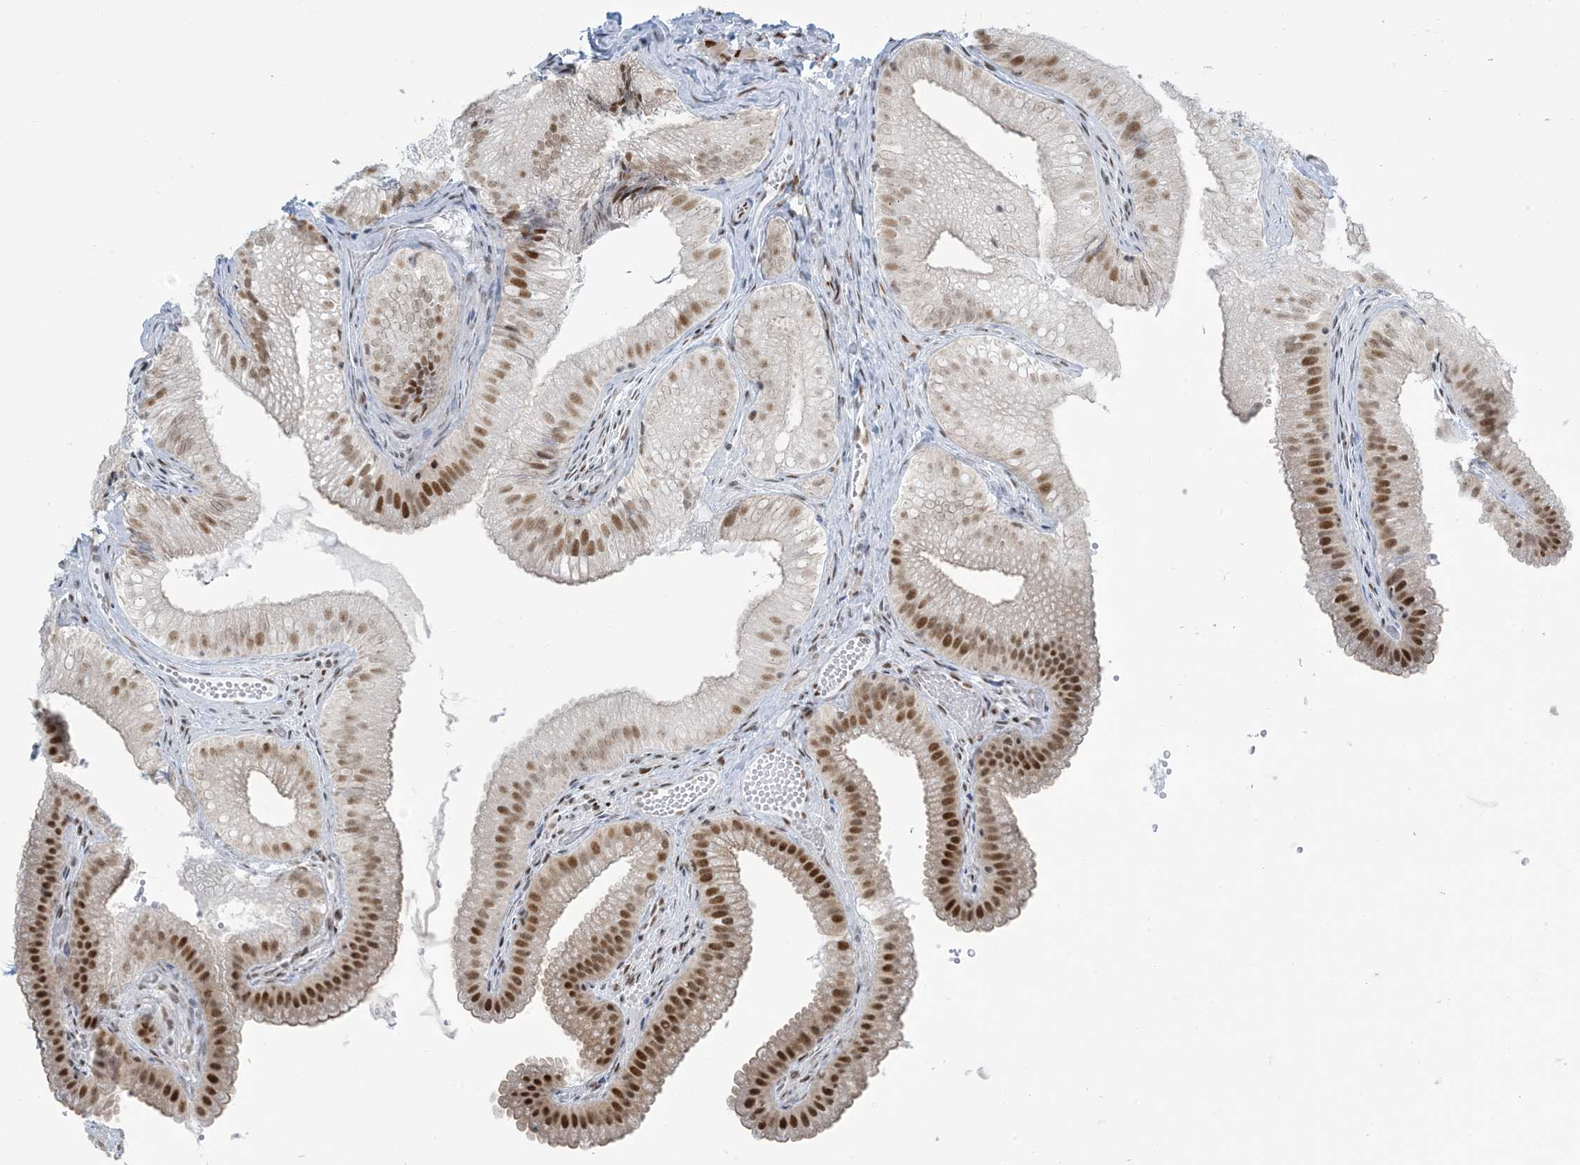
{"staining": {"intensity": "strong", "quantity": ">75%", "location": "nuclear"}, "tissue": "gallbladder", "cell_type": "Glandular cells", "image_type": "normal", "snomed": [{"axis": "morphology", "description": "Normal tissue, NOS"}, {"axis": "topography", "description": "Gallbladder"}], "caption": "A brown stain highlights strong nuclear expression of a protein in glandular cells of normal gallbladder. The protein of interest is stained brown, and the nuclei are stained in blue (DAB (3,3'-diaminobenzidine) IHC with brightfield microscopy, high magnification).", "gene": "STAG1", "patient": {"sex": "female", "age": 30}}